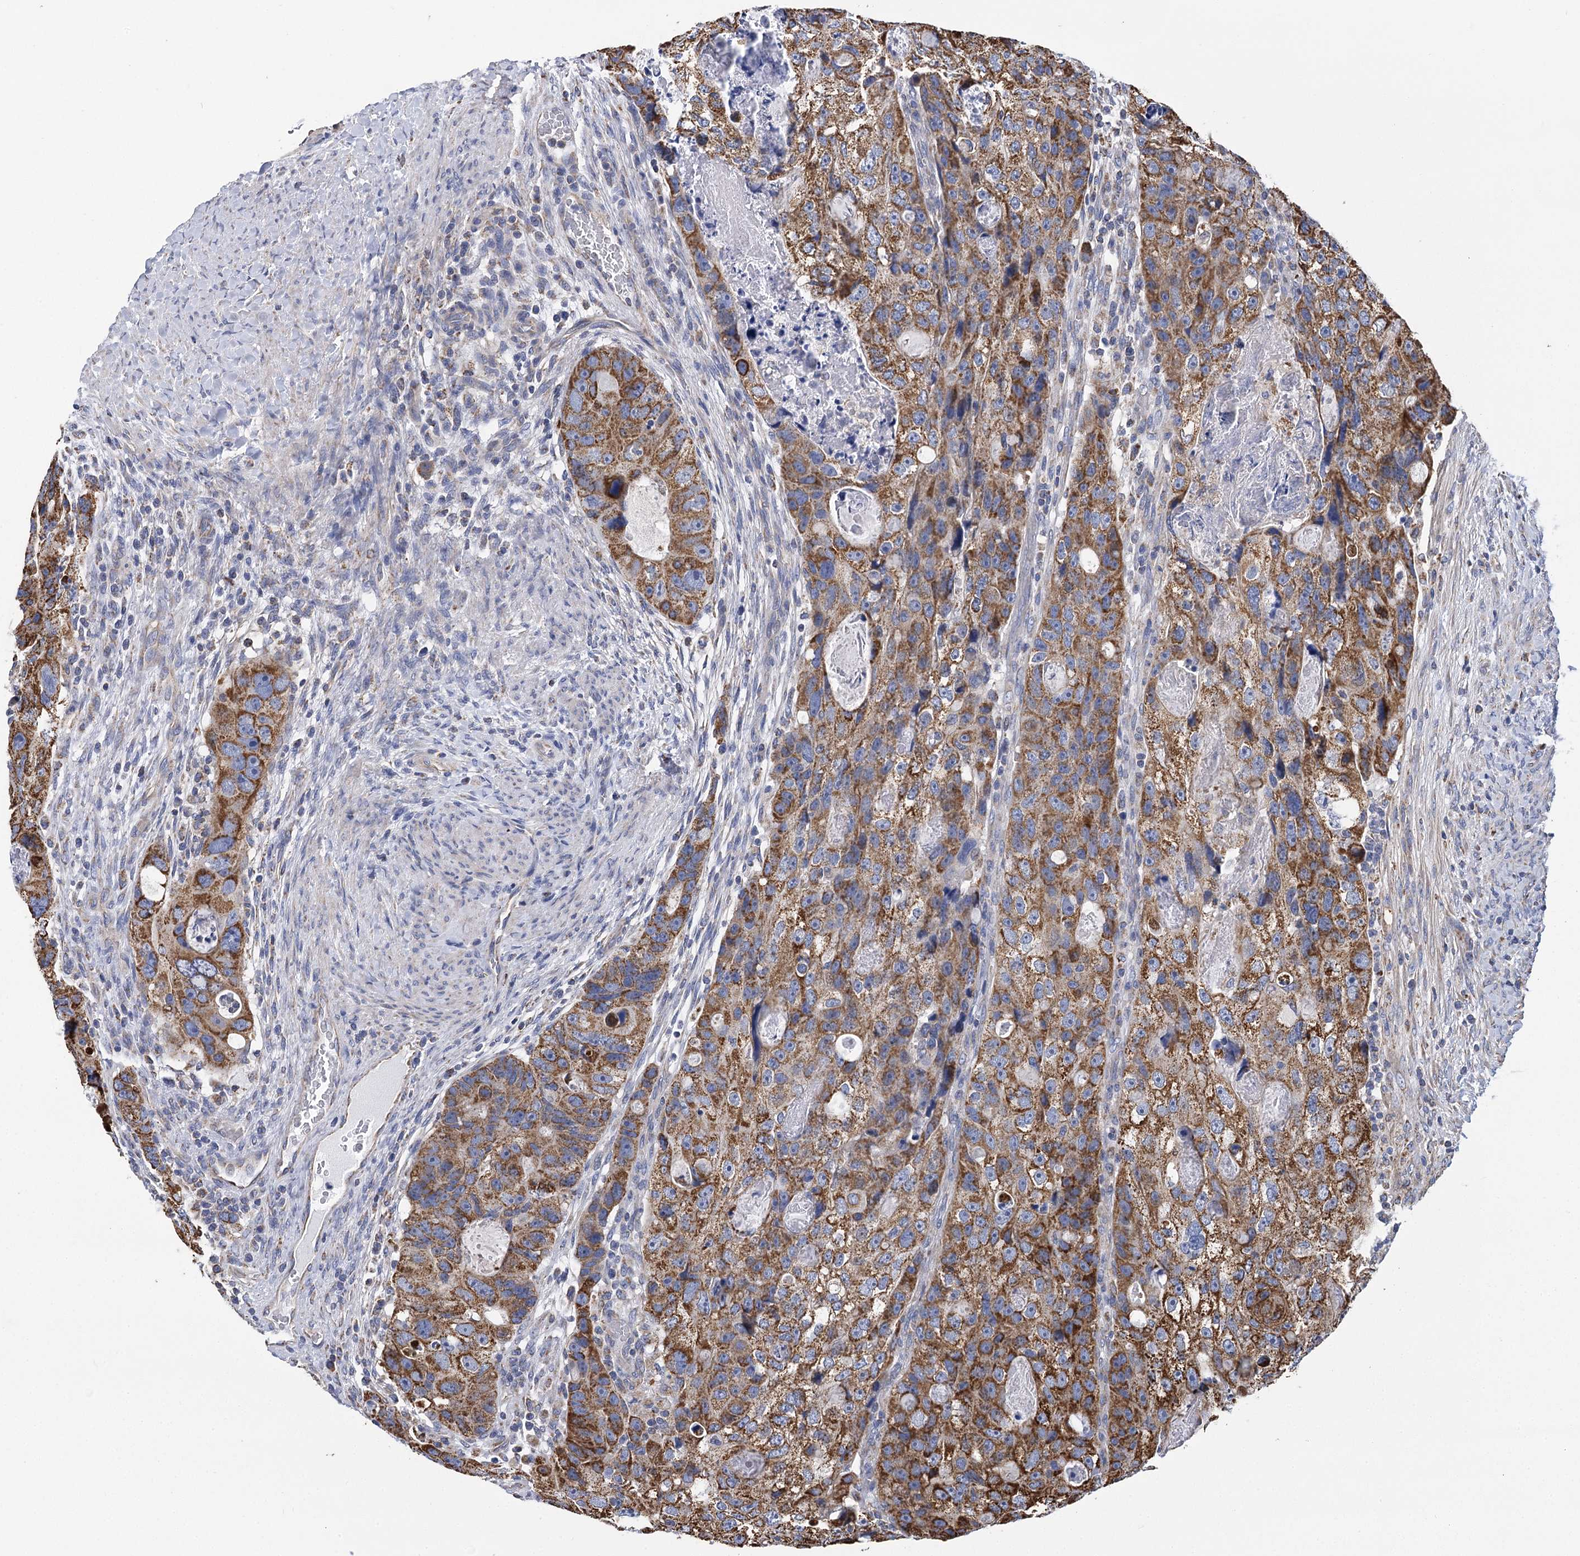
{"staining": {"intensity": "moderate", "quantity": ">75%", "location": "cytoplasmic/membranous"}, "tissue": "colorectal cancer", "cell_type": "Tumor cells", "image_type": "cancer", "snomed": [{"axis": "morphology", "description": "Adenocarcinoma, NOS"}, {"axis": "topography", "description": "Rectum"}], "caption": "Adenocarcinoma (colorectal) stained with a protein marker shows moderate staining in tumor cells.", "gene": "CCDC73", "patient": {"sex": "male", "age": 59}}